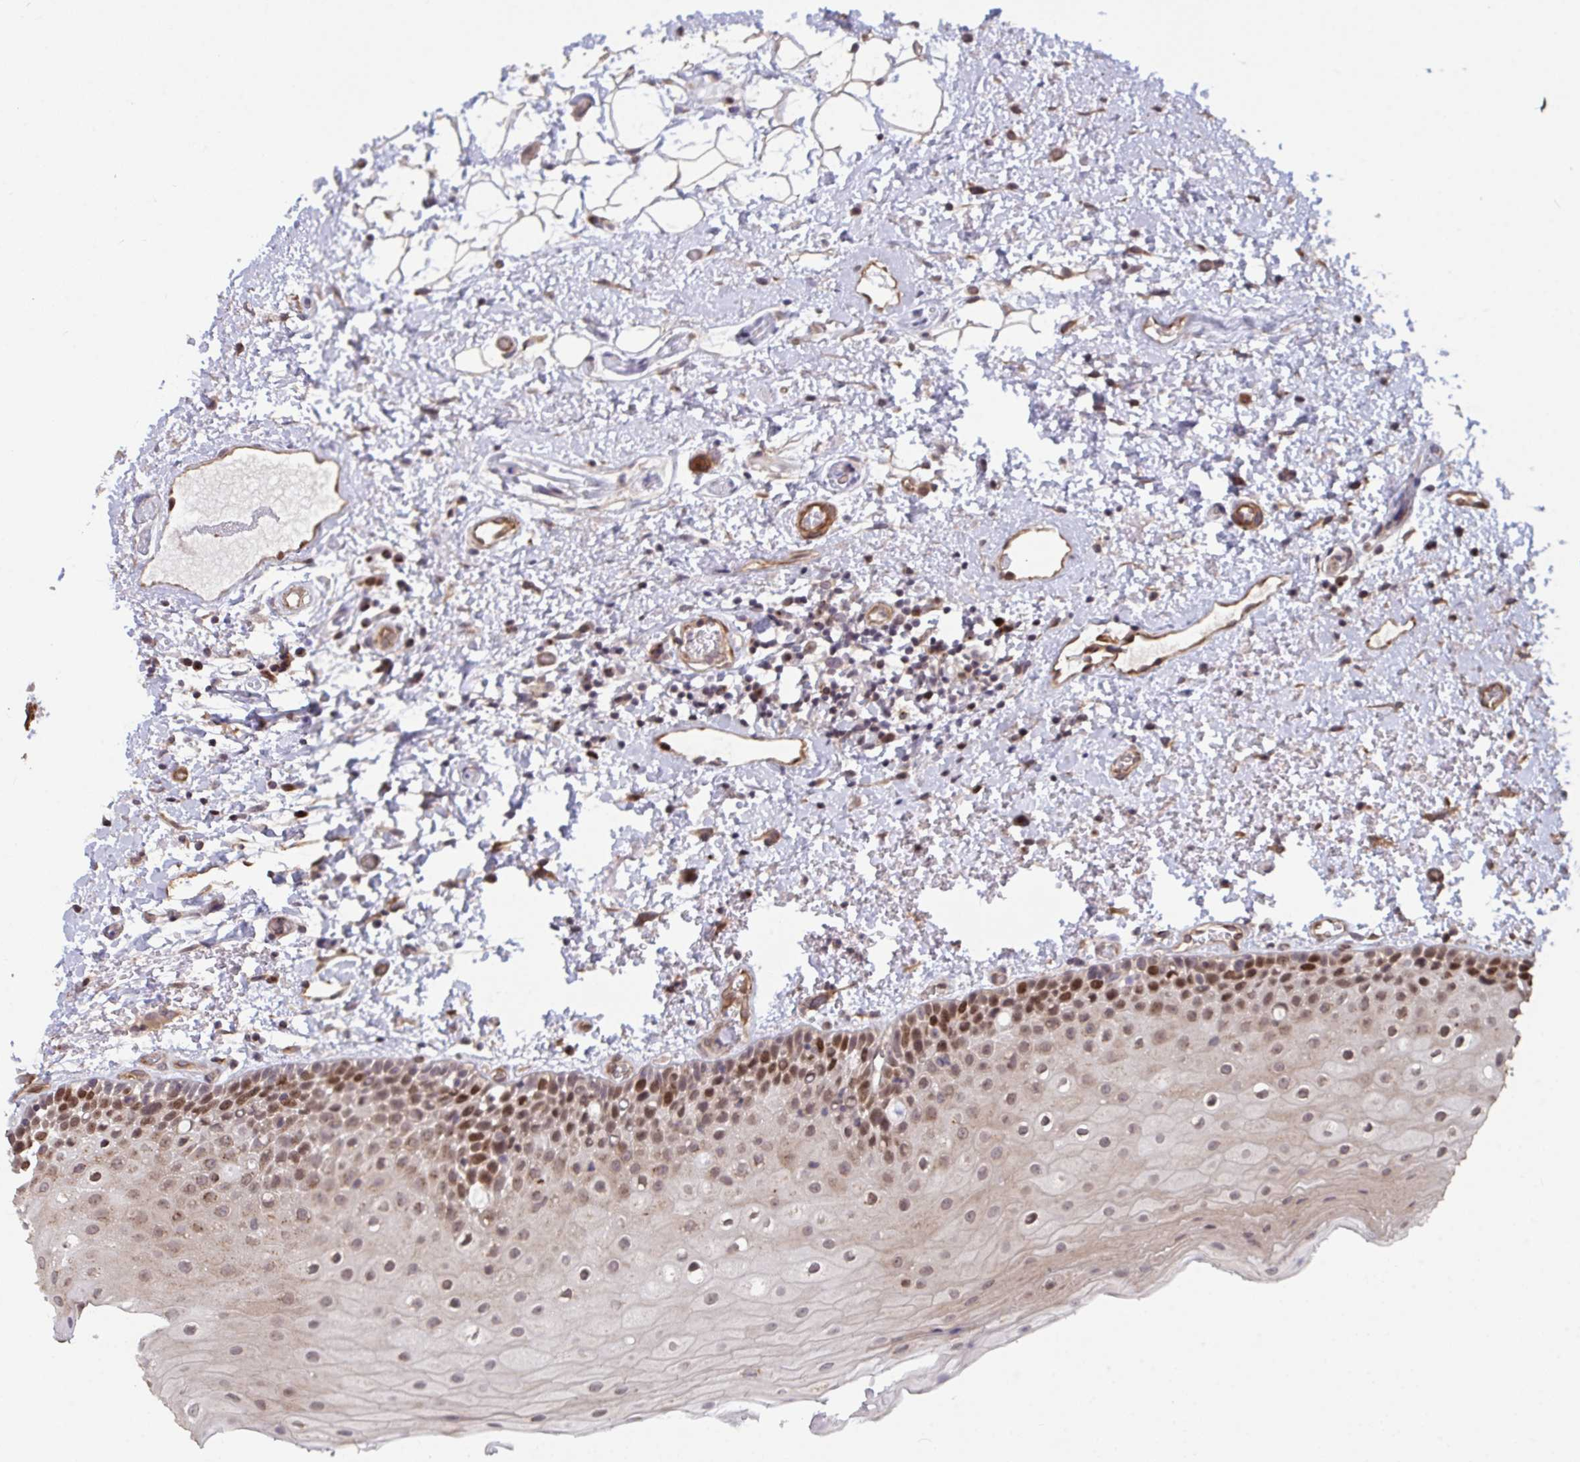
{"staining": {"intensity": "moderate", "quantity": "25%-75%", "location": "nuclear"}, "tissue": "oral mucosa", "cell_type": "Squamous epithelial cells", "image_type": "normal", "snomed": [{"axis": "morphology", "description": "Normal tissue, NOS"}, {"axis": "topography", "description": "Oral tissue"}], "caption": "This is an image of immunohistochemistry (IHC) staining of benign oral mucosa, which shows moderate positivity in the nuclear of squamous epithelial cells.", "gene": "IPO5", "patient": {"sex": "female", "age": 82}}